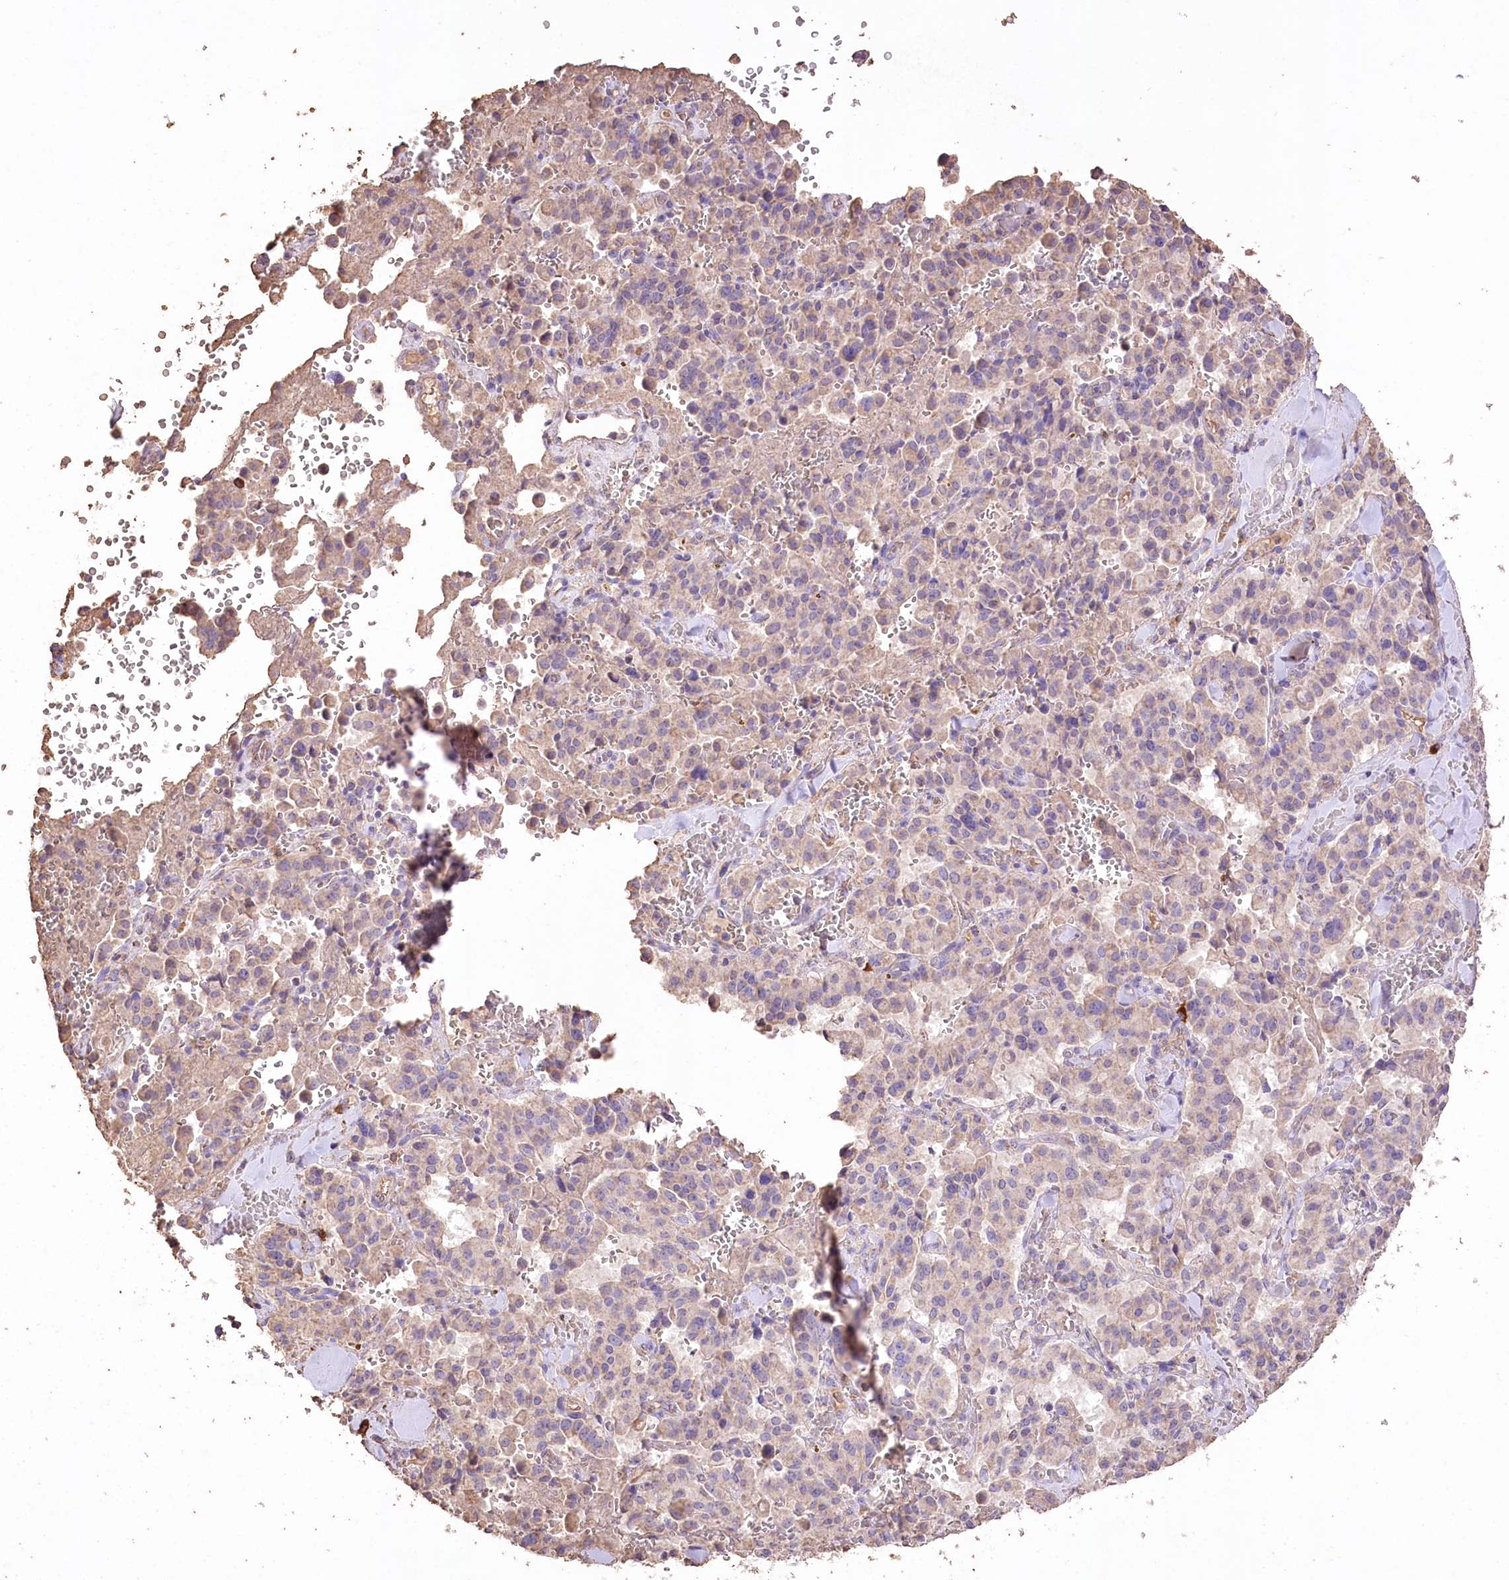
{"staining": {"intensity": "weak", "quantity": "25%-75%", "location": "cytoplasmic/membranous"}, "tissue": "pancreatic cancer", "cell_type": "Tumor cells", "image_type": "cancer", "snomed": [{"axis": "morphology", "description": "Adenocarcinoma, NOS"}, {"axis": "topography", "description": "Pancreas"}], "caption": "Pancreatic cancer stained with a protein marker exhibits weak staining in tumor cells.", "gene": "IREB2", "patient": {"sex": "male", "age": 65}}